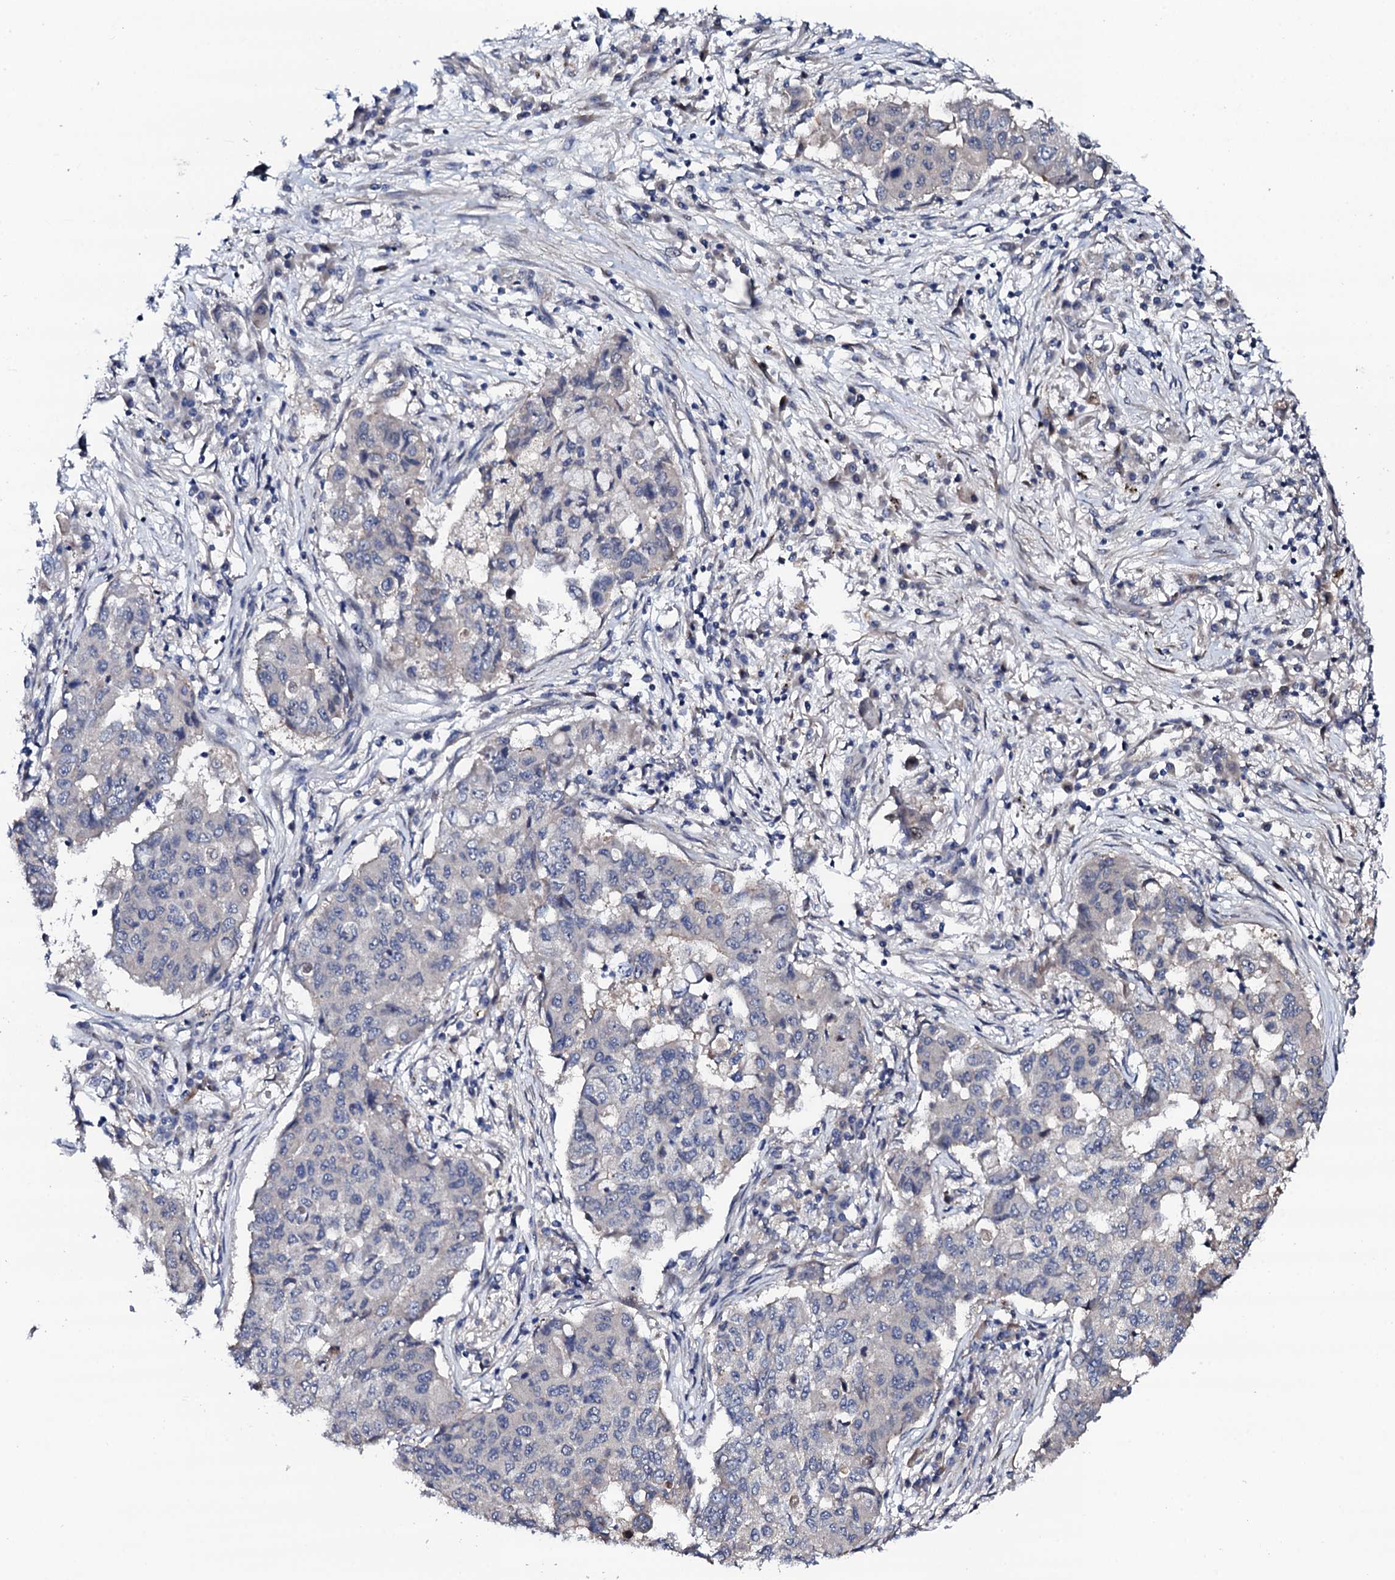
{"staining": {"intensity": "negative", "quantity": "none", "location": "none"}, "tissue": "lung cancer", "cell_type": "Tumor cells", "image_type": "cancer", "snomed": [{"axis": "morphology", "description": "Squamous cell carcinoma, NOS"}, {"axis": "topography", "description": "Lung"}], "caption": "Immunohistochemistry histopathology image of human lung squamous cell carcinoma stained for a protein (brown), which shows no staining in tumor cells.", "gene": "CIAO2A", "patient": {"sex": "male", "age": 74}}